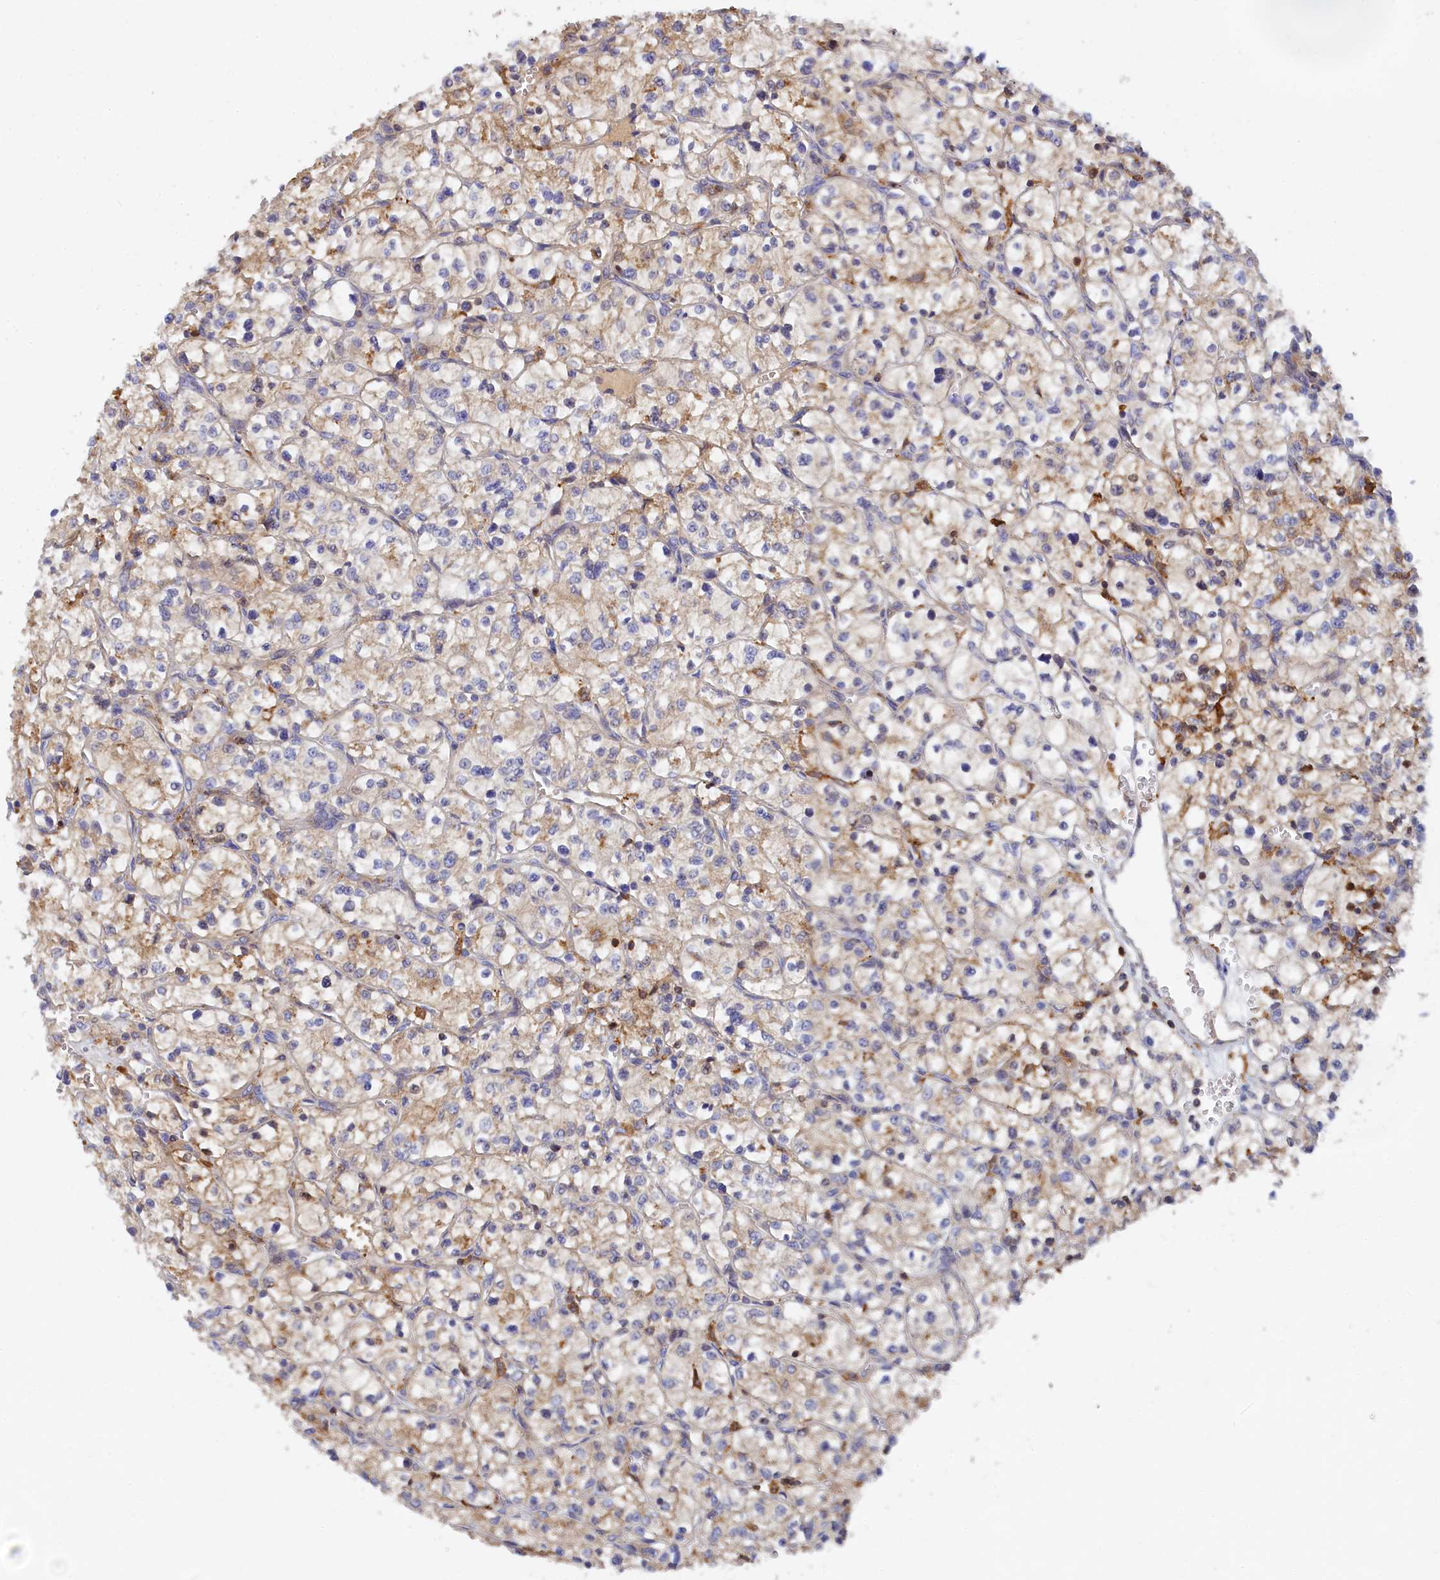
{"staining": {"intensity": "weak", "quantity": ">75%", "location": "cytoplasmic/membranous"}, "tissue": "renal cancer", "cell_type": "Tumor cells", "image_type": "cancer", "snomed": [{"axis": "morphology", "description": "Adenocarcinoma, NOS"}, {"axis": "topography", "description": "Kidney"}], "caption": "Renal adenocarcinoma was stained to show a protein in brown. There is low levels of weak cytoplasmic/membranous expression in about >75% of tumor cells. (IHC, brightfield microscopy, high magnification).", "gene": "SPATA5L1", "patient": {"sex": "female", "age": 64}}